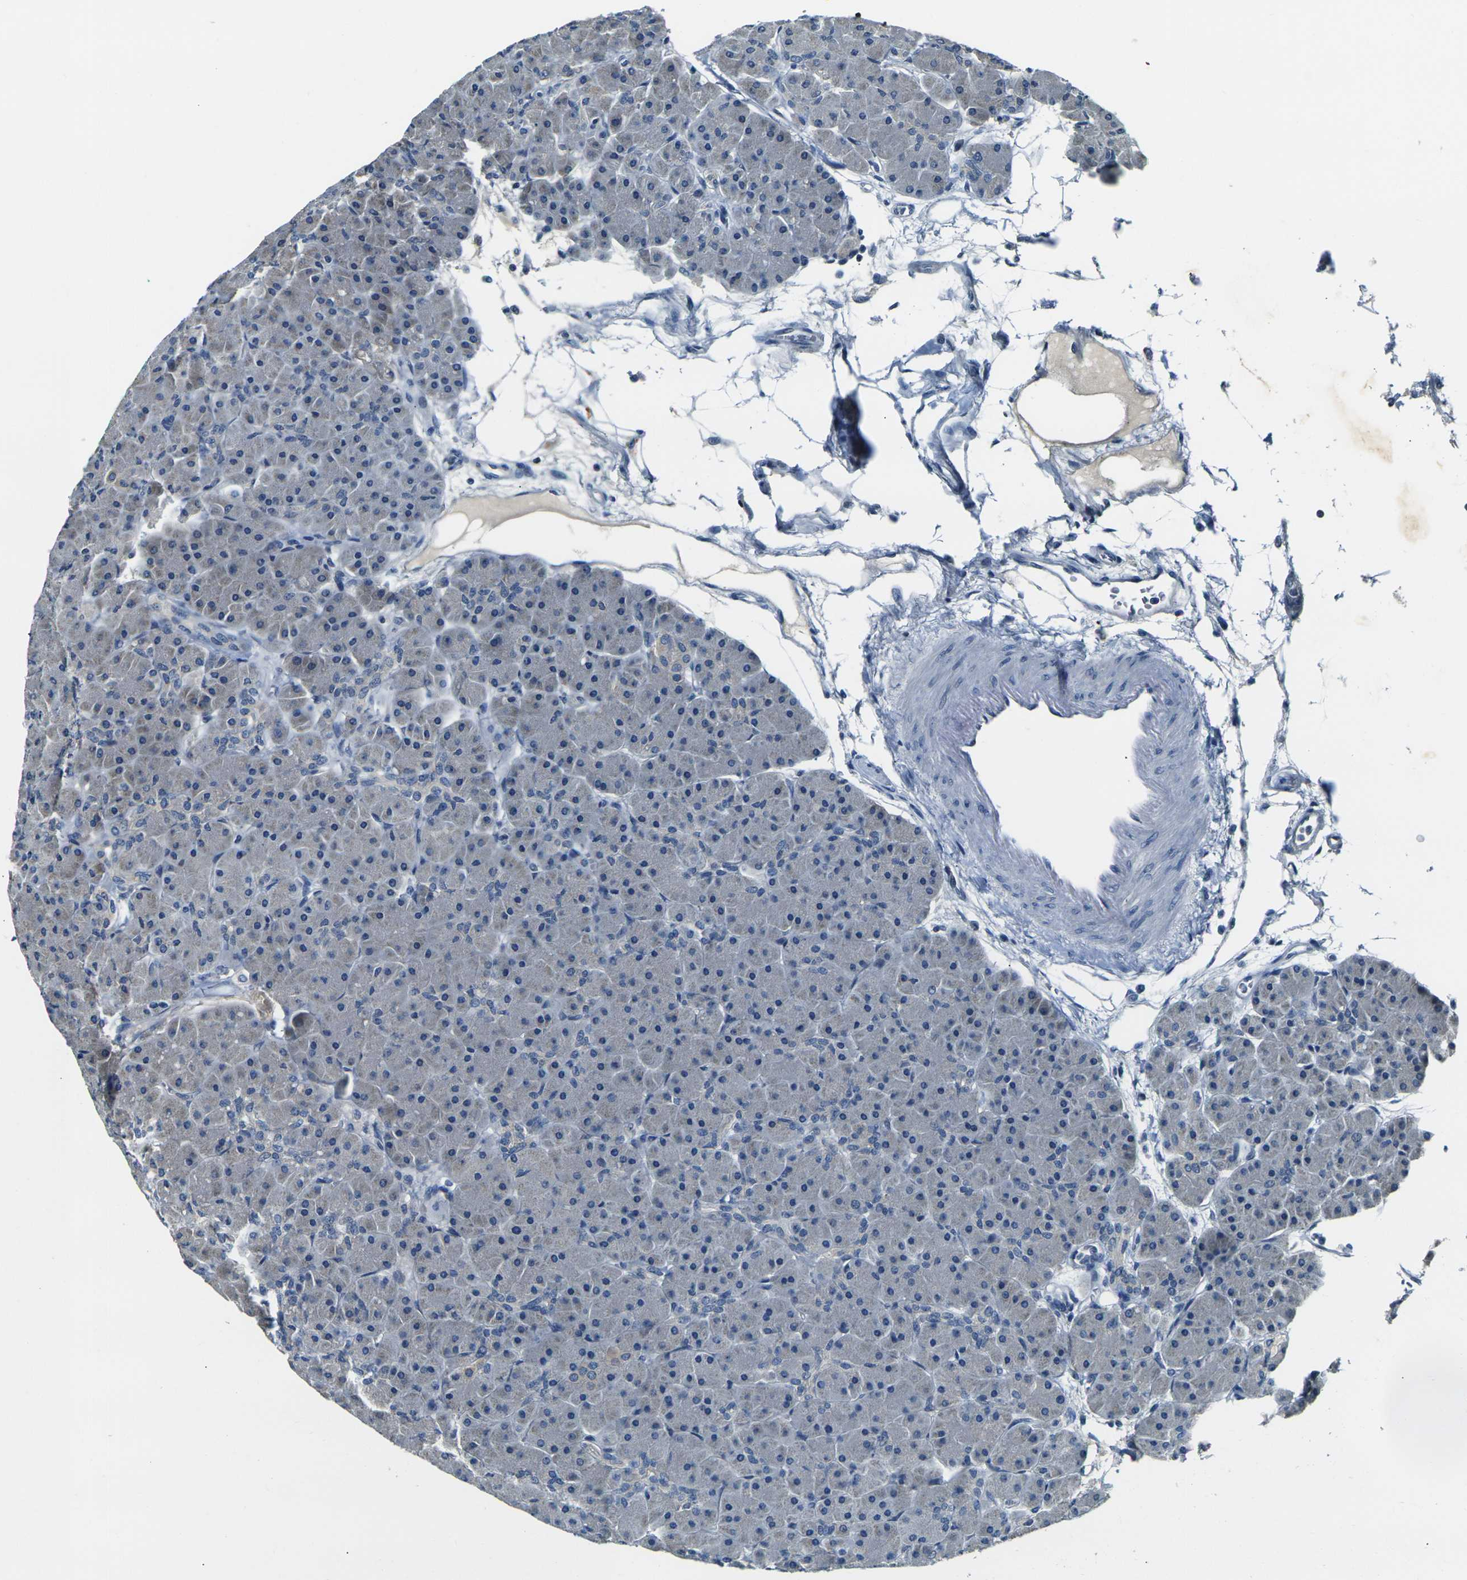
{"staining": {"intensity": "negative", "quantity": "none", "location": "none"}, "tissue": "pancreas", "cell_type": "Exocrine glandular cells", "image_type": "normal", "snomed": [{"axis": "morphology", "description": "Normal tissue, NOS"}, {"axis": "topography", "description": "Pancreas"}], "caption": "This is a image of immunohistochemistry staining of benign pancreas, which shows no staining in exocrine glandular cells. Nuclei are stained in blue.", "gene": "SHISAL2B", "patient": {"sex": "male", "age": 66}}